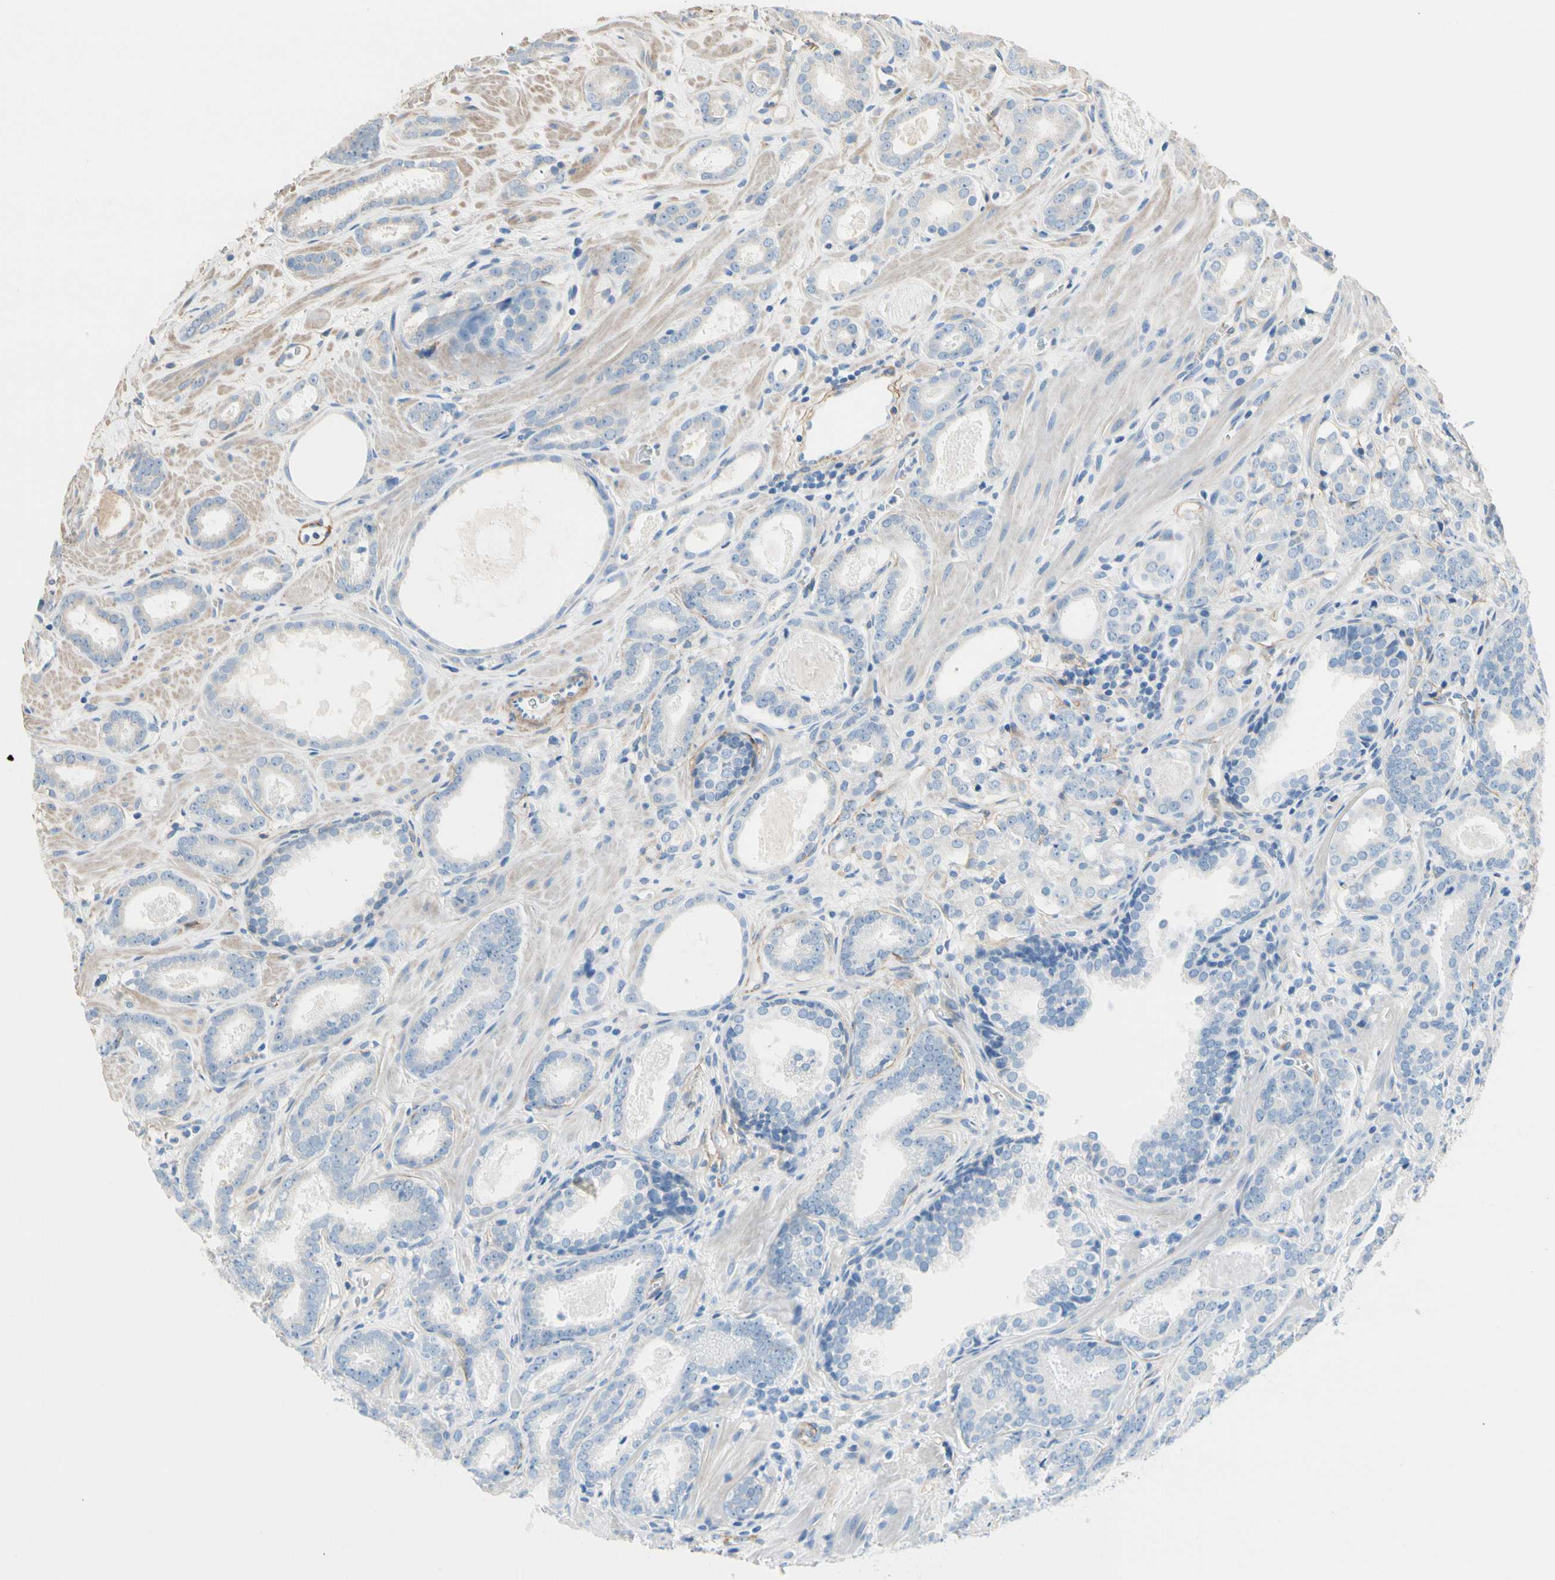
{"staining": {"intensity": "negative", "quantity": "none", "location": "none"}, "tissue": "prostate cancer", "cell_type": "Tumor cells", "image_type": "cancer", "snomed": [{"axis": "morphology", "description": "Adenocarcinoma, Low grade"}, {"axis": "topography", "description": "Prostate"}], "caption": "A photomicrograph of human low-grade adenocarcinoma (prostate) is negative for staining in tumor cells.", "gene": "SUSD2", "patient": {"sex": "male", "age": 57}}